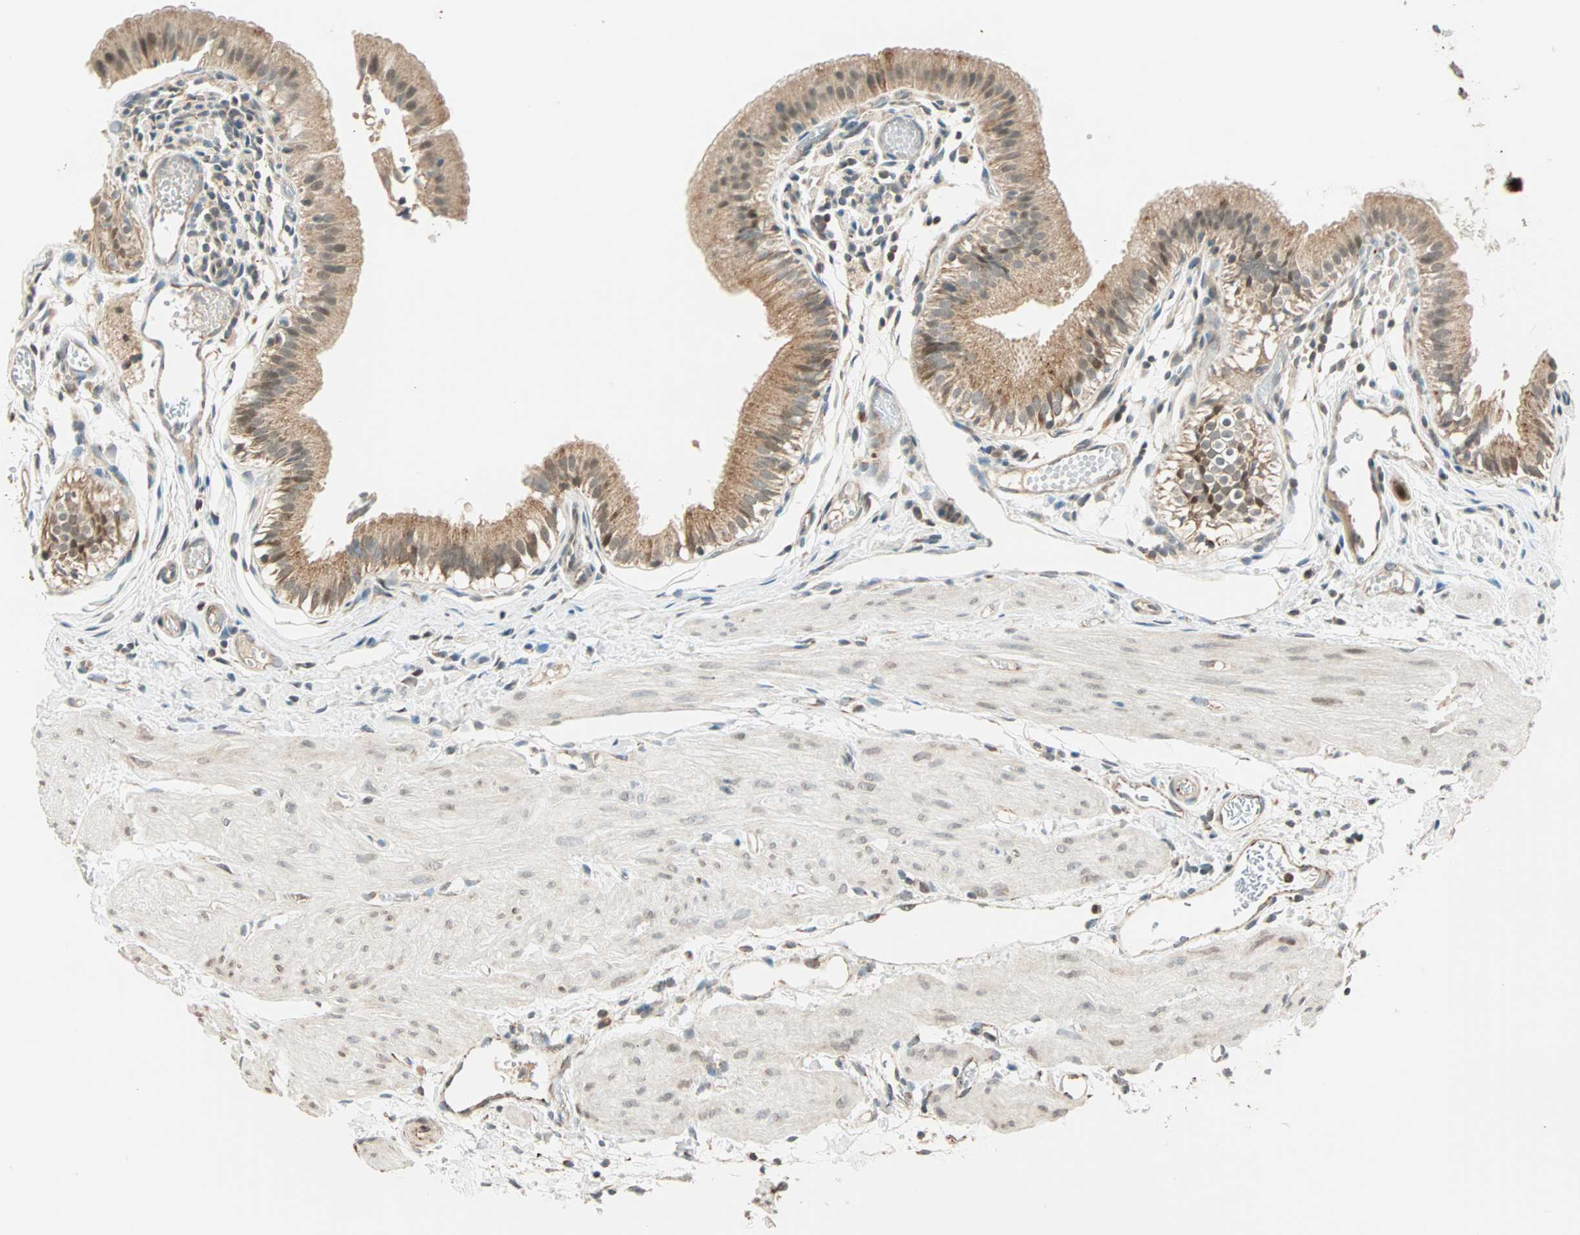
{"staining": {"intensity": "moderate", "quantity": "25%-75%", "location": "cytoplasmic/membranous"}, "tissue": "gallbladder", "cell_type": "Glandular cells", "image_type": "normal", "snomed": [{"axis": "morphology", "description": "Normal tissue, NOS"}, {"axis": "topography", "description": "Gallbladder"}], "caption": "DAB immunohistochemical staining of unremarkable gallbladder shows moderate cytoplasmic/membranous protein positivity in about 25%-75% of glandular cells.", "gene": "SPRY4", "patient": {"sex": "female", "age": 26}}